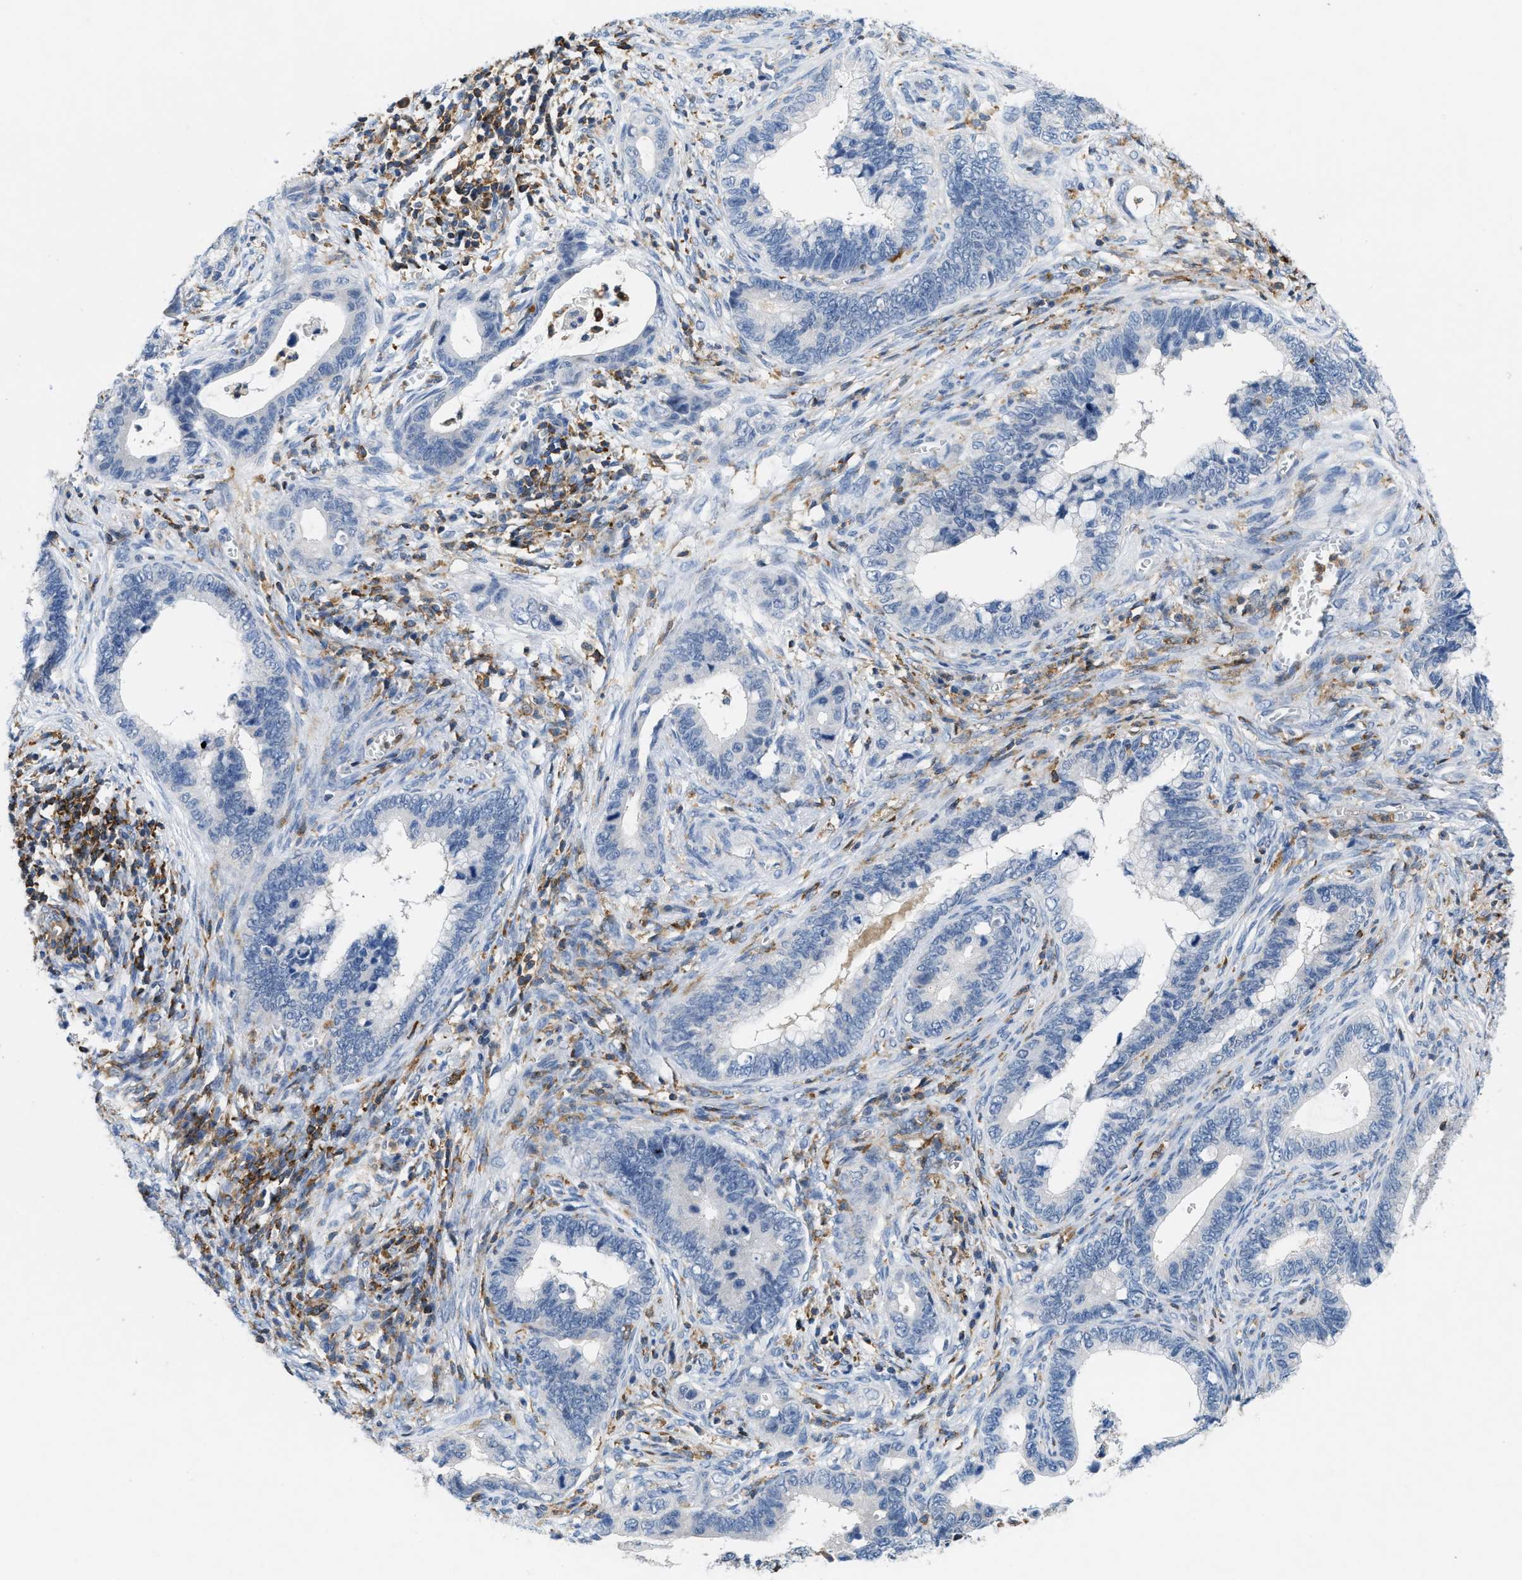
{"staining": {"intensity": "negative", "quantity": "none", "location": "none"}, "tissue": "cervical cancer", "cell_type": "Tumor cells", "image_type": "cancer", "snomed": [{"axis": "morphology", "description": "Adenocarcinoma, NOS"}, {"axis": "topography", "description": "Cervix"}], "caption": "A histopathology image of human cervical cancer (adenocarcinoma) is negative for staining in tumor cells.", "gene": "INPP5D", "patient": {"sex": "female", "age": 44}}